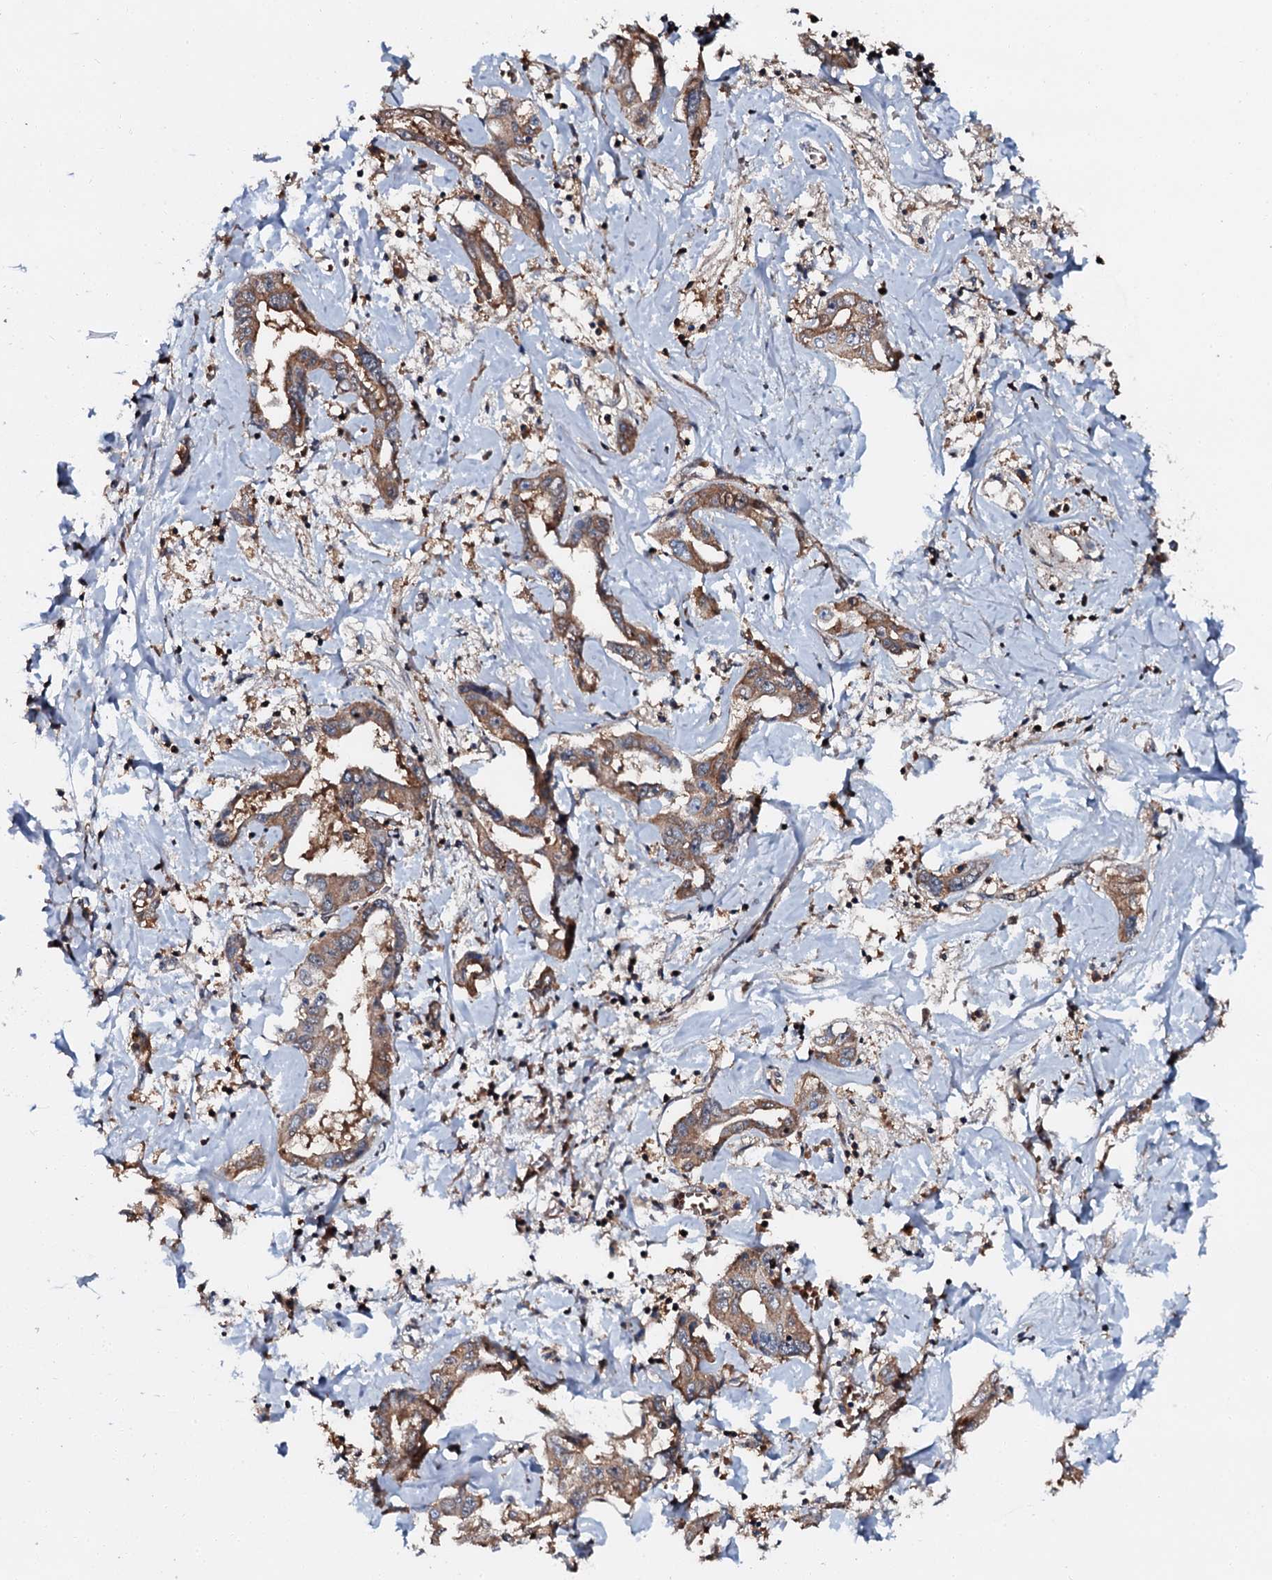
{"staining": {"intensity": "weak", "quantity": ">75%", "location": "cytoplasmic/membranous"}, "tissue": "liver cancer", "cell_type": "Tumor cells", "image_type": "cancer", "snomed": [{"axis": "morphology", "description": "Cholangiocarcinoma"}, {"axis": "topography", "description": "Liver"}], "caption": "The histopathology image displays staining of liver cancer, revealing weak cytoplasmic/membranous protein staining (brown color) within tumor cells.", "gene": "N4BP1", "patient": {"sex": "male", "age": 59}}